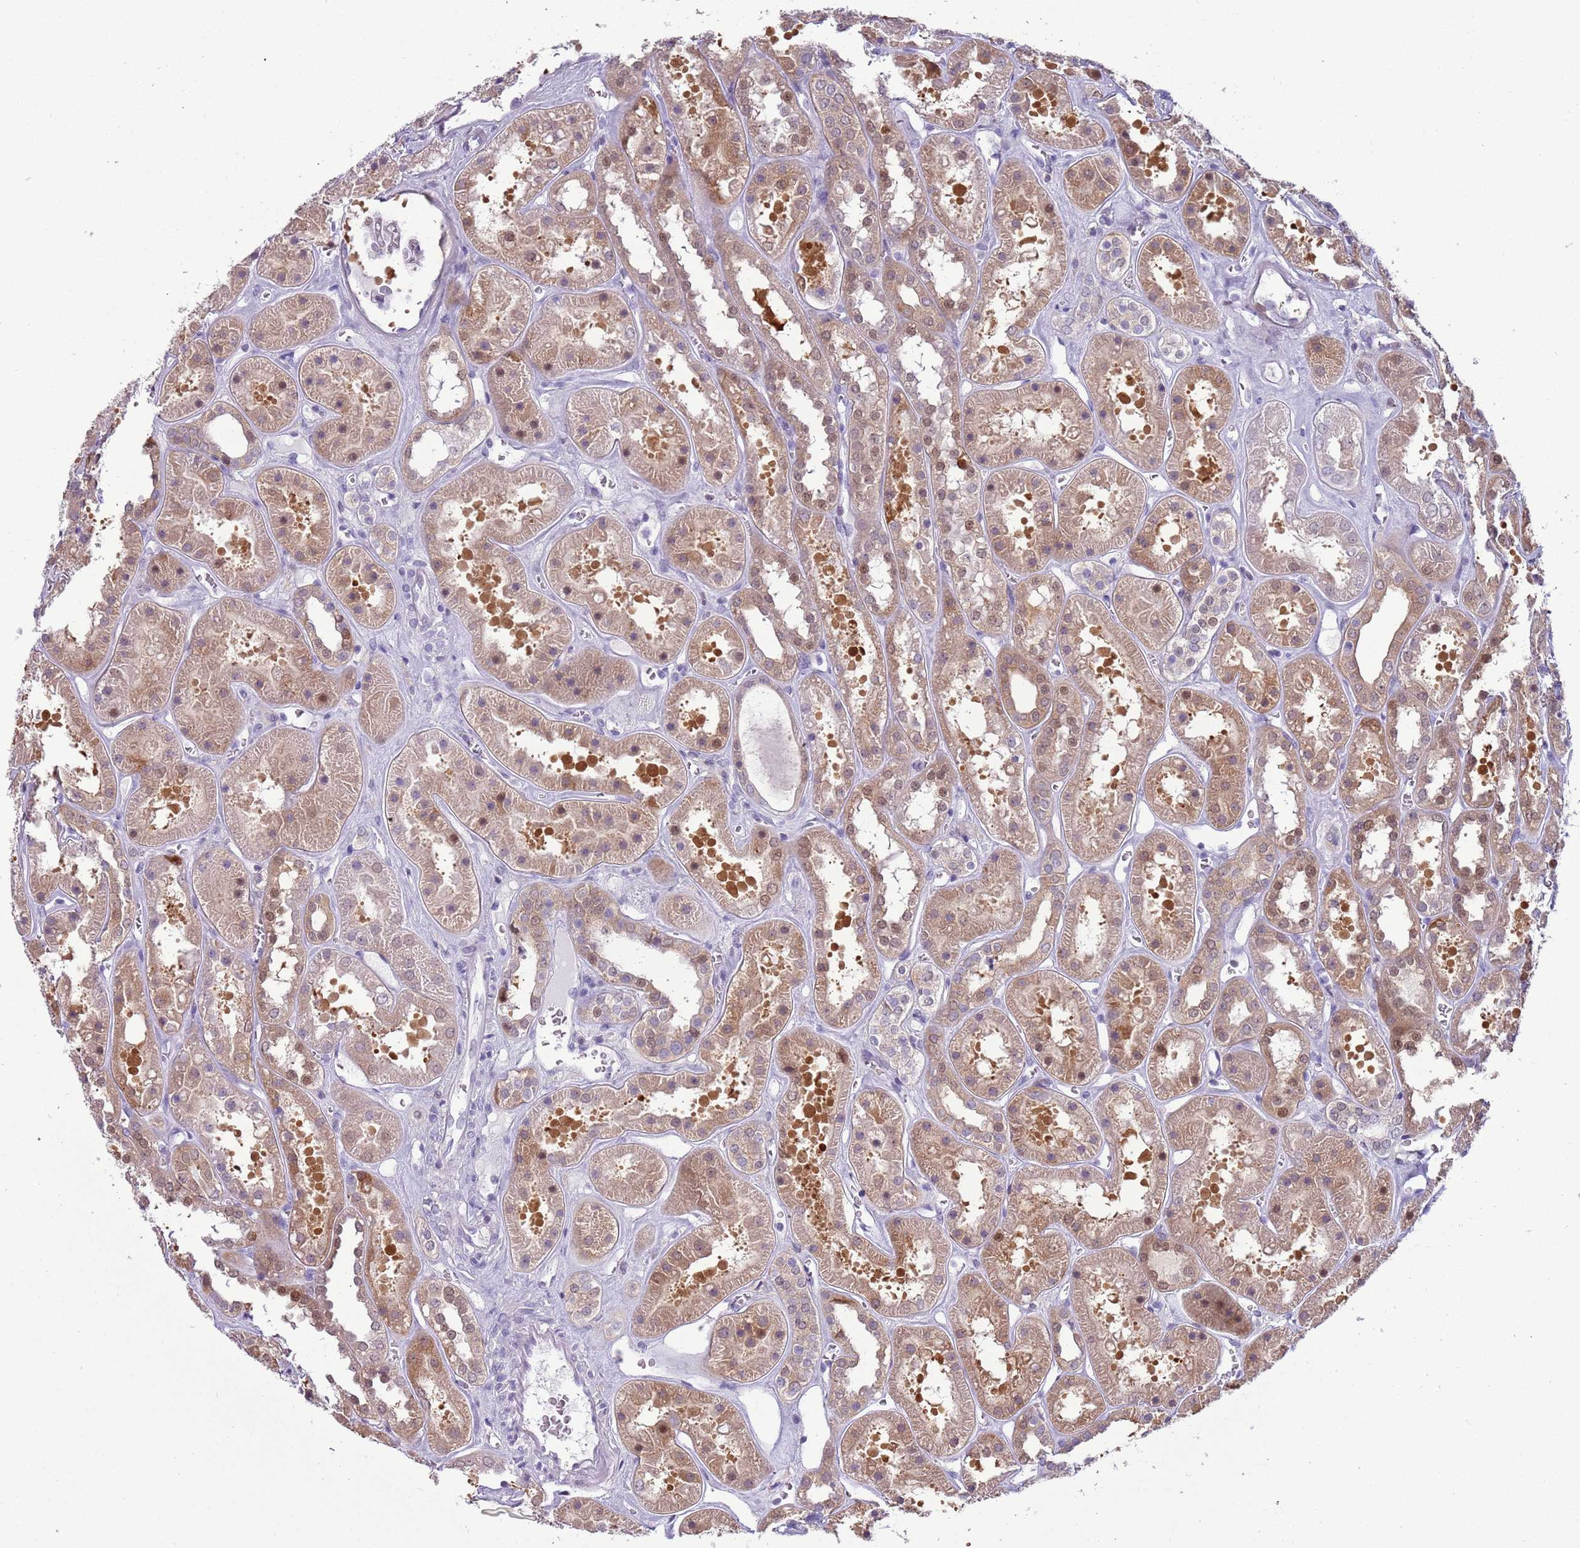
{"staining": {"intensity": "weak", "quantity": "<25%", "location": "cytoplasmic/membranous"}, "tissue": "kidney", "cell_type": "Cells in glomeruli", "image_type": "normal", "snomed": [{"axis": "morphology", "description": "Normal tissue, NOS"}, {"axis": "topography", "description": "Kidney"}], "caption": "This photomicrograph is of normal kidney stained with immunohistochemistry to label a protein in brown with the nuclei are counter-stained blue. There is no expression in cells in glomeruli. (Stains: DAB (3,3'-diaminobenzidine) immunohistochemistry (IHC) with hematoxylin counter stain, Microscopy: brightfield microscopy at high magnification).", "gene": "NBPF4", "patient": {"sex": "female", "age": 41}}